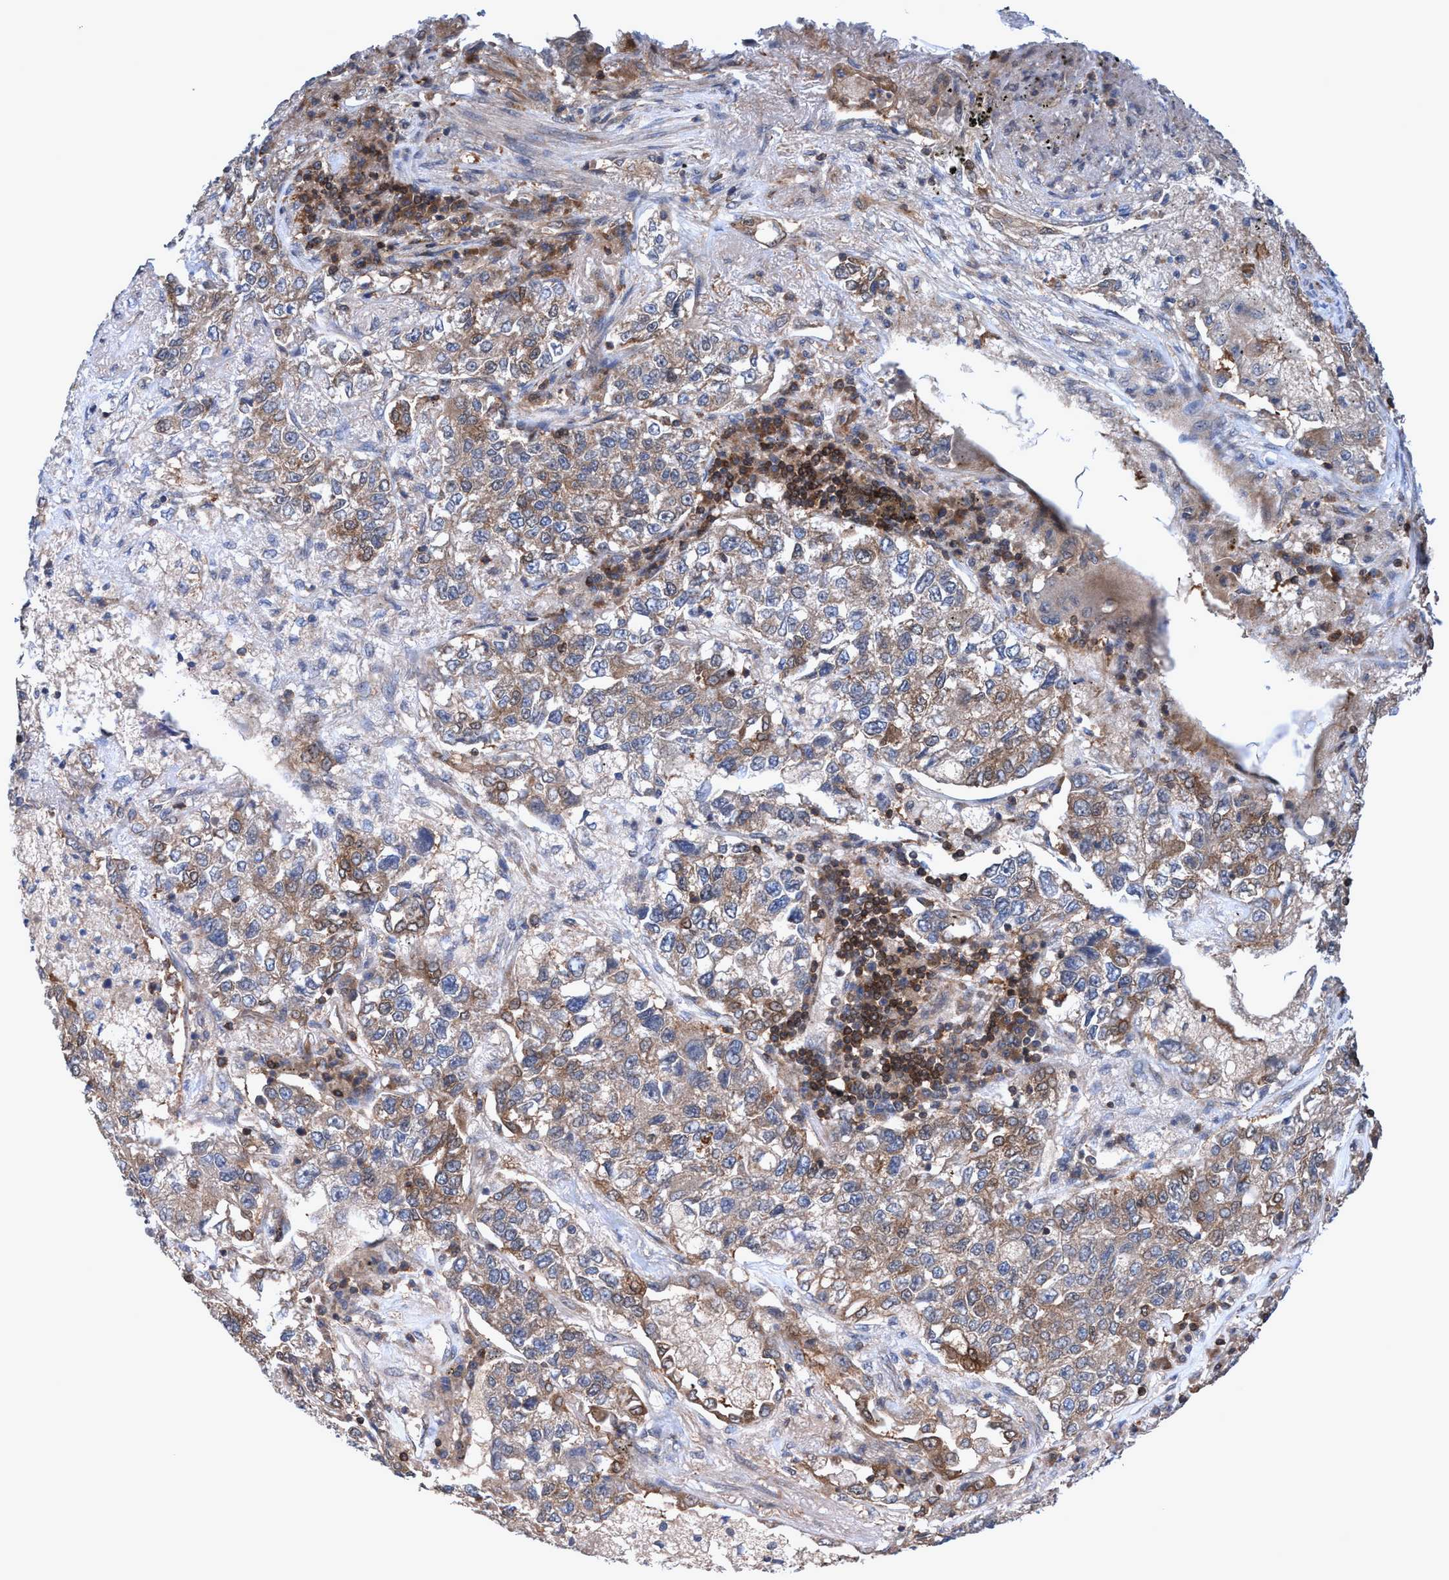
{"staining": {"intensity": "weak", "quantity": ">75%", "location": "cytoplasmic/membranous"}, "tissue": "lung cancer", "cell_type": "Tumor cells", "image_type": "cancer", "snomed": [{"axis": "morphology", "description": "Adenocarcinoma, NOS"}, {"axis": "topography", "description": "Lung"}], "caption": "Immunohistochemical staining of lung adenocarcinoma demonstrates low levels of weak cytoplasmic/membranous positivity in approximately >75% of tumor cells.", "gene": "GLOD4", "patient": {"sex": "male", "age": 49}}